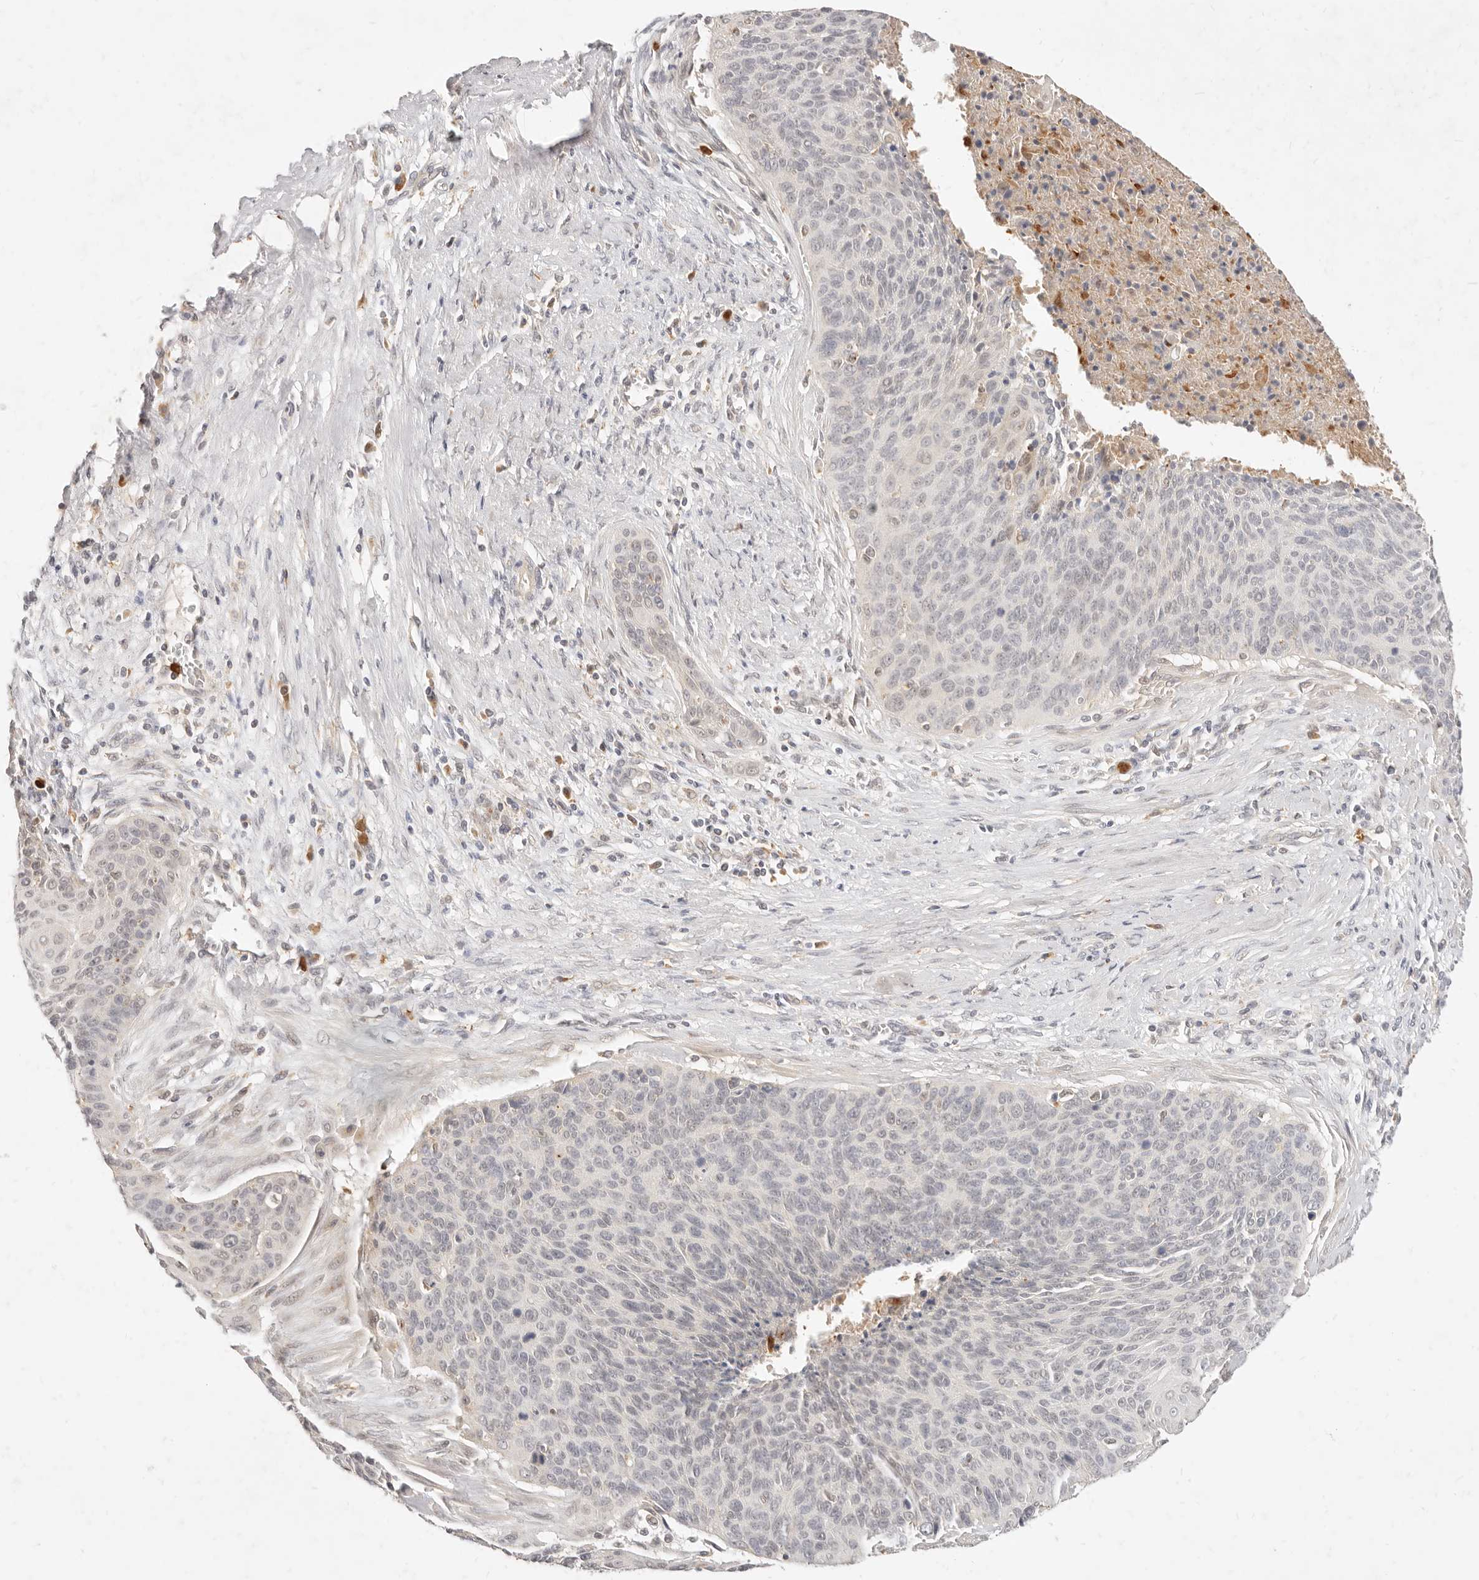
{"staining": {"intensity": "negative", "quantity": "none", "location": "none"}, "tissue": "cervical cancer", "cell_type": "Tumor cells", "image_type": "cancer", "snomed": [{"axis": "morphology", "description": "Squamous cell carcinoma, NOS"}, {"axis": "topography", "description": "Cervix"}], "caption": "This is an immunohistochemistry photomicrograph of human cervical cancer (squamous cell carcinoma). There is no staining in tumor cells.", "gene": "TMTC2", "patient": {"sex": "female", "age": 55}}